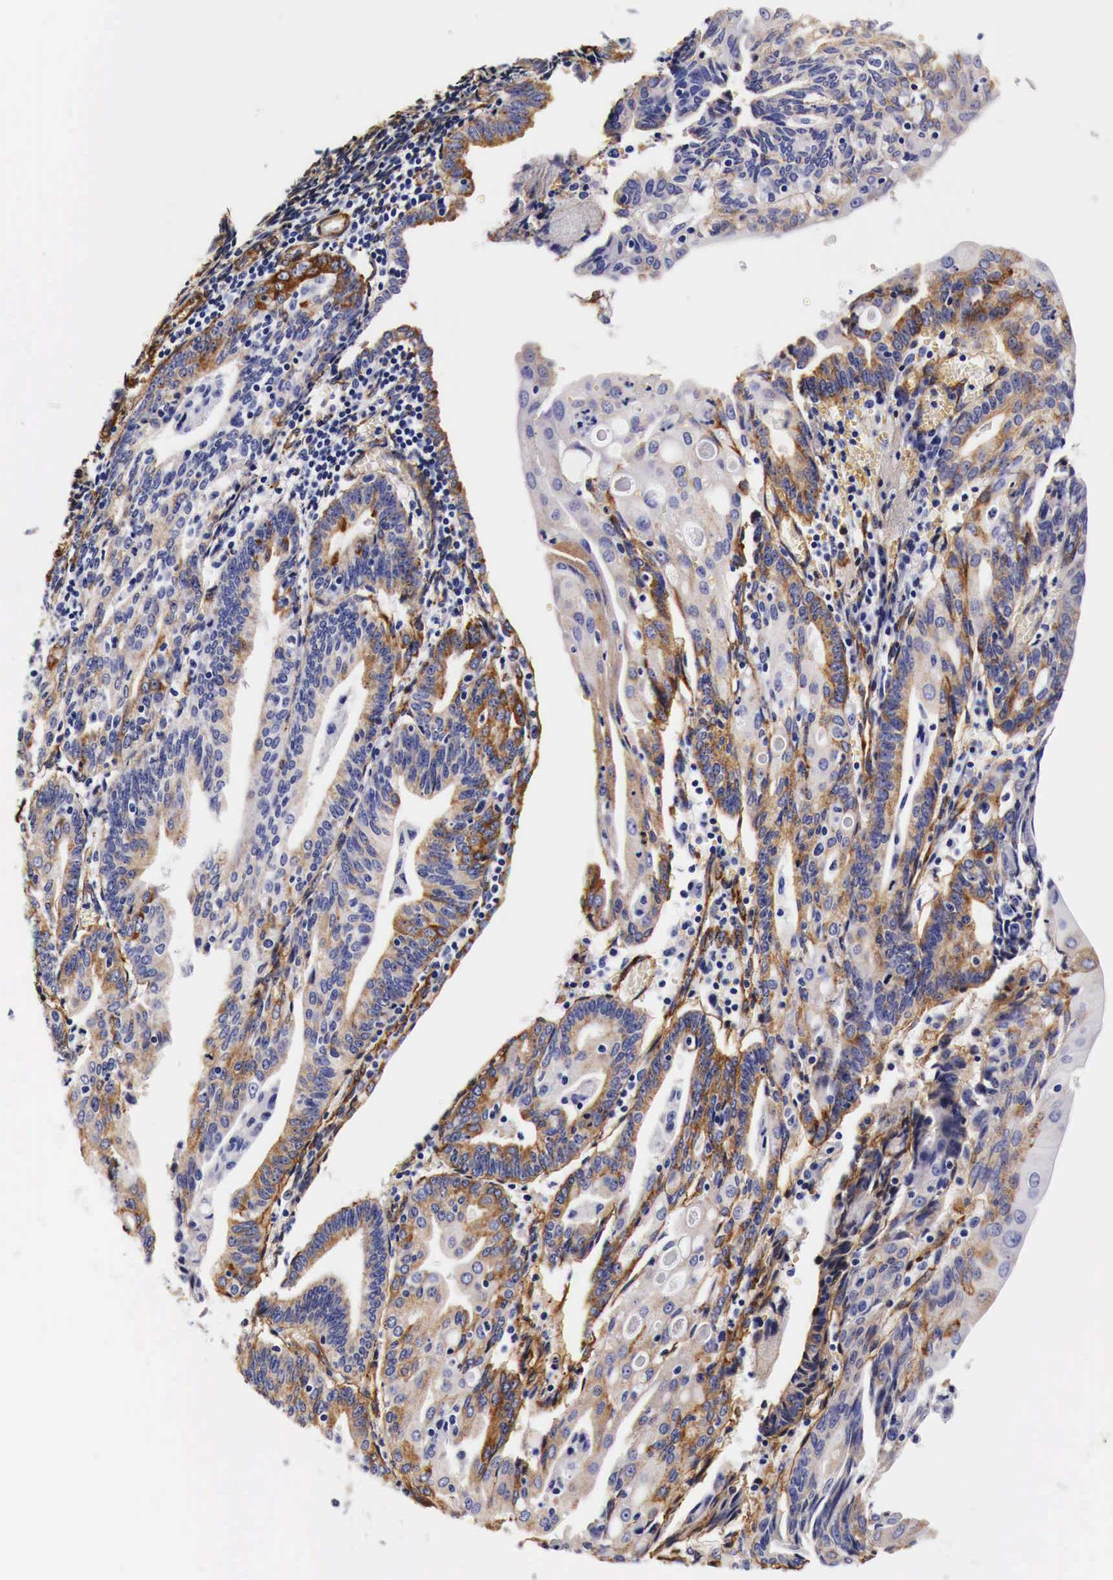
{"staining": {"intensity": "strong", "quantity": "25%-75%", "location": "cytoplasmic/membranous"}, "tissue": "endometrial cancer", "cell_type": "Tumor cells", "image_type": "cancer", "snomed": [{"axis": "morphology", "description": "Adenocarcinoma, NOS"}, {"axis": "topography", "description": "Endometrium"}], "caption": "Adenocarcinoma (endometrial) stained with immunohistochemistry reveals strong cytoplasmic/membranous staining in approximately 25%-75% of tumor cells.", "gene": "LAMB2", "patient": {"sex": "female", "age": 56}}